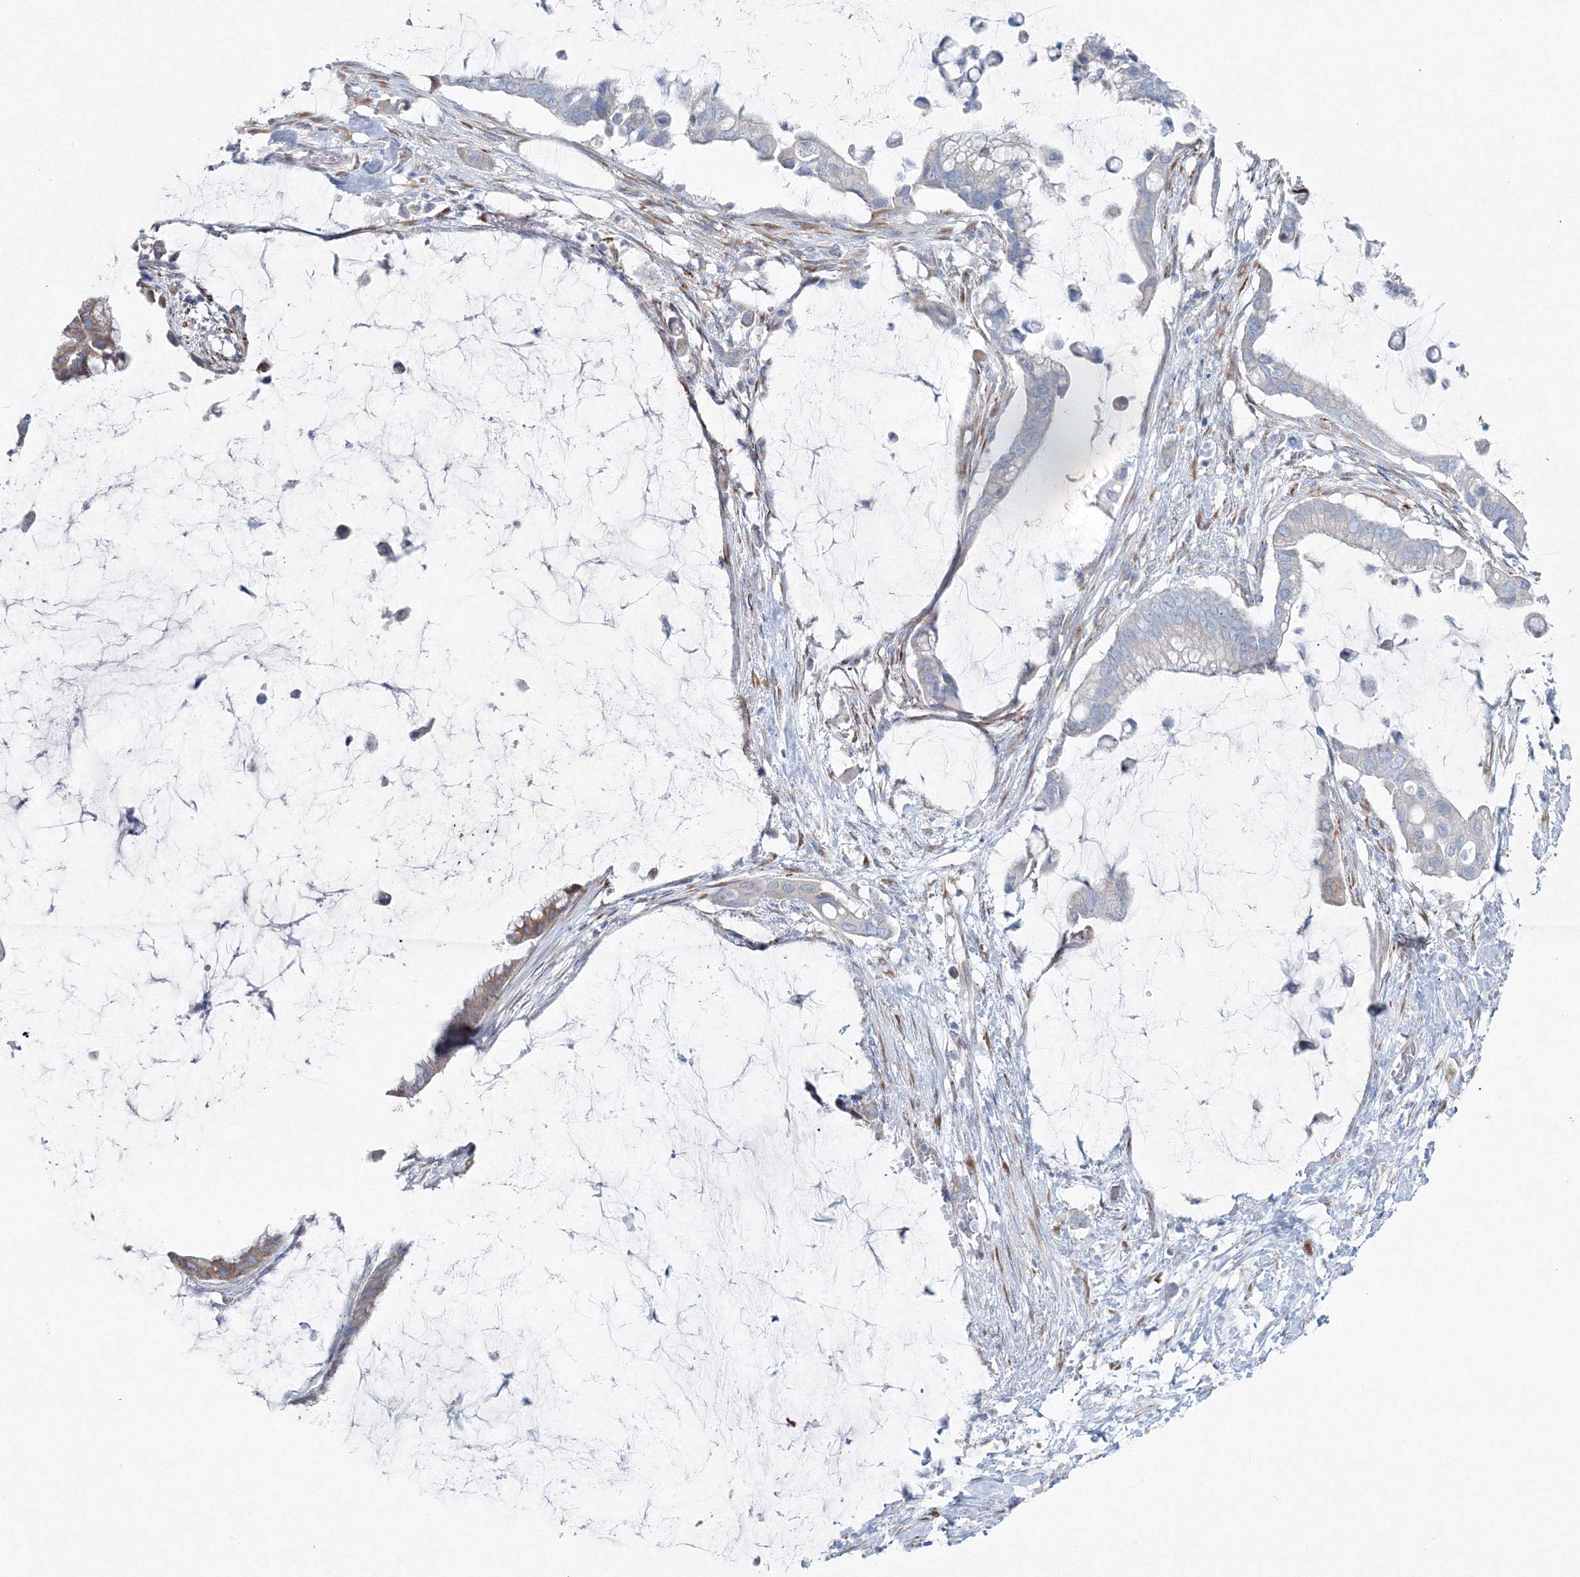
{"staining": {"intensity": "weak", "quantity": "<25%", "location": "cytoplasmic/membranous"}, "tissue": "pancreatic cancer", "cell_type": "Tumor cells", "image_type": "cancer", "snomed": [{"axis": "morphology", "description": "Adenocarcinoma, NOS"}, {"axis": "topography", "description": "Pancreas"}], "caption": "A histopathology image of pancreatic cancer stained for a protein exhibits no brown staining in tumor cells.", "gene": "RCN1", "patient": {"sex": "male", "age": 41}}